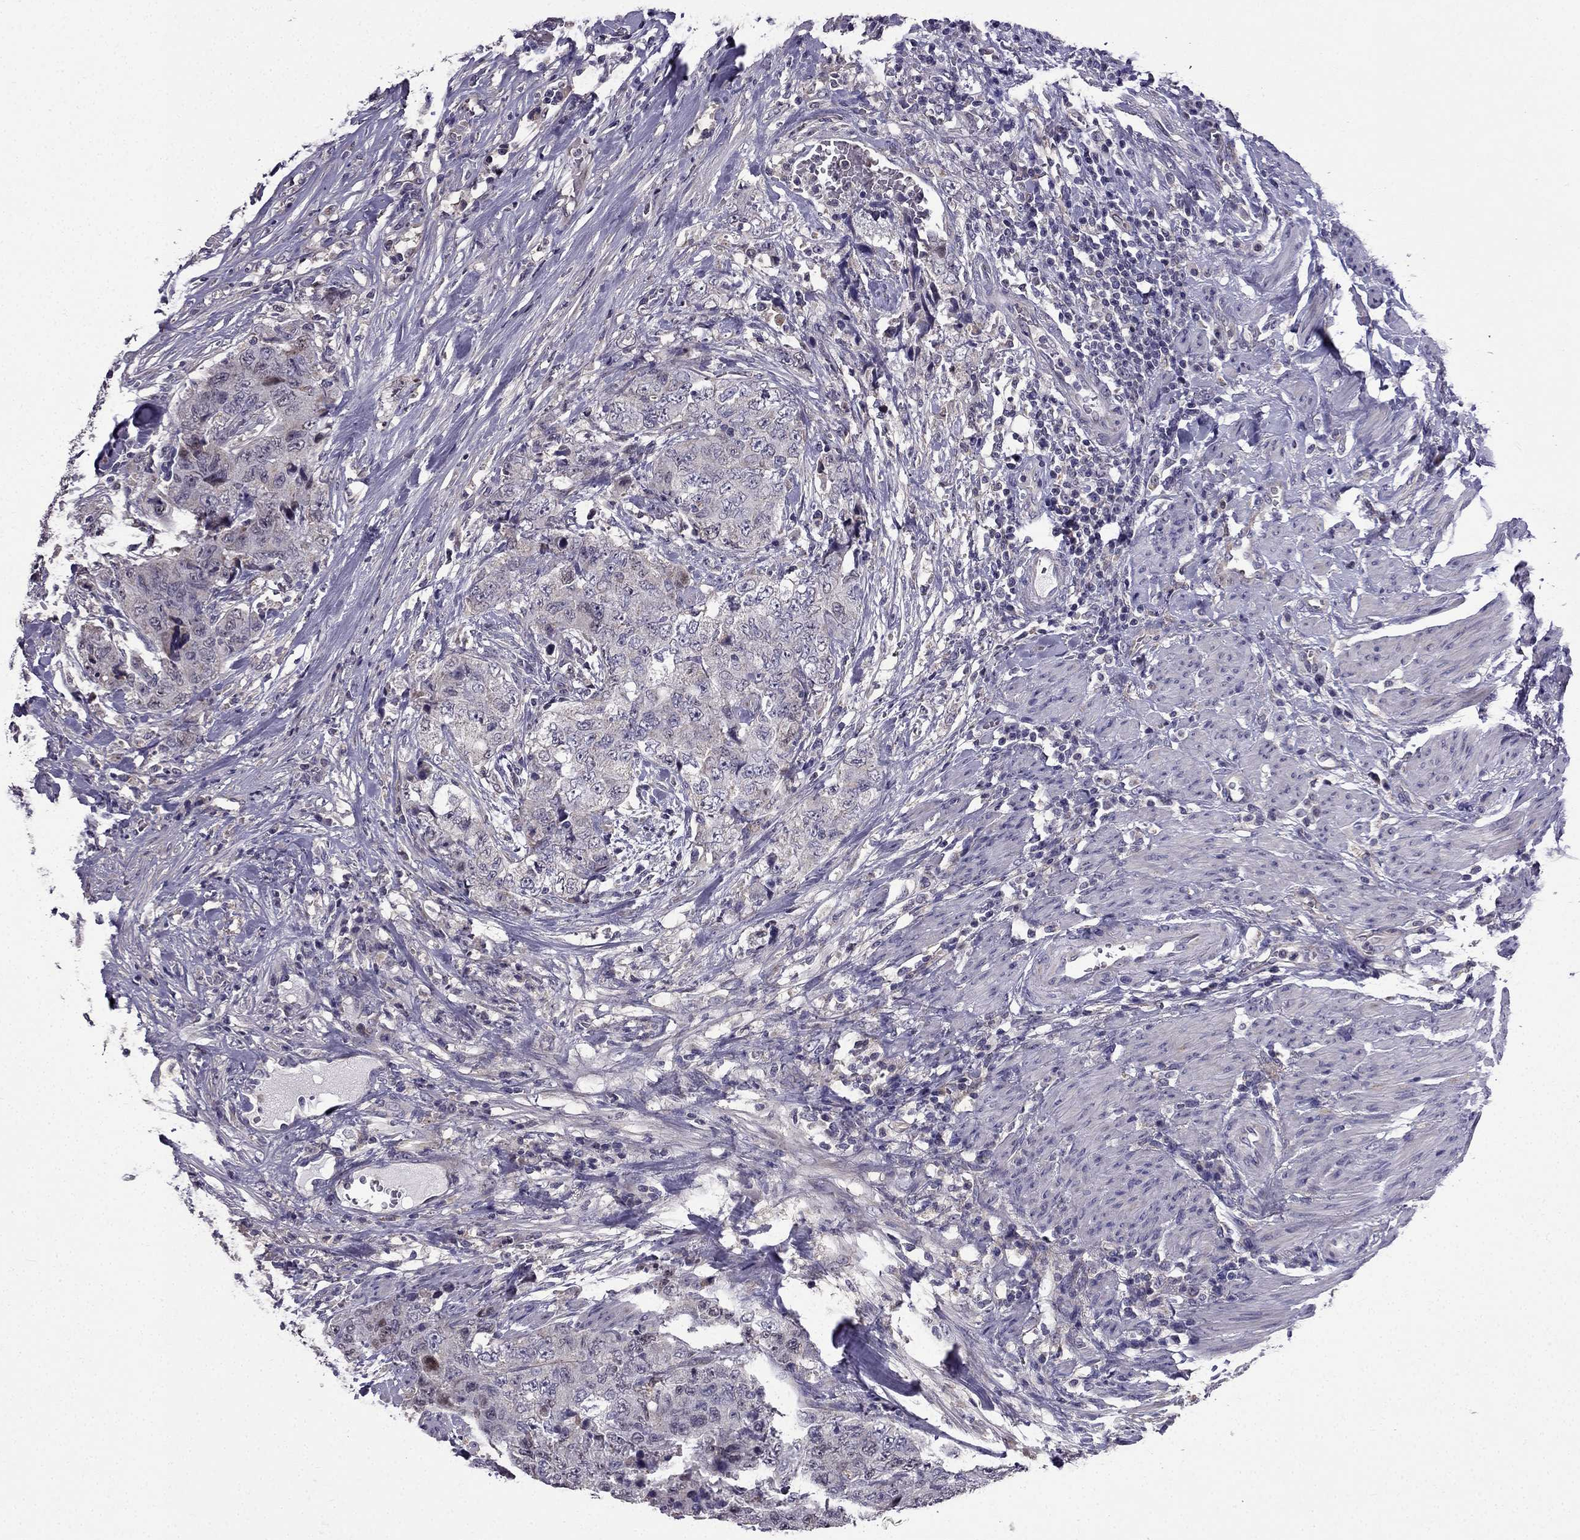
{"staining": {"intensity": "negative", "quantity": "none", "location": "none"}, "tissue": "urothelial cancer", "cell_type": "Tumor cells", "image_type": "cancer", "snomed": [{"axis": "morphology", "description": "Urothelial carcinoma, High grade"}, {"axis": "topography", "description": "Urinary bladder"}], "caption": "This is an IHC image of human urothelial carcinoma (high-grade). There is no positivity in tumor cells.", "gene": "SLC6A2", "patient": {"sex": "female", "age": 78}}